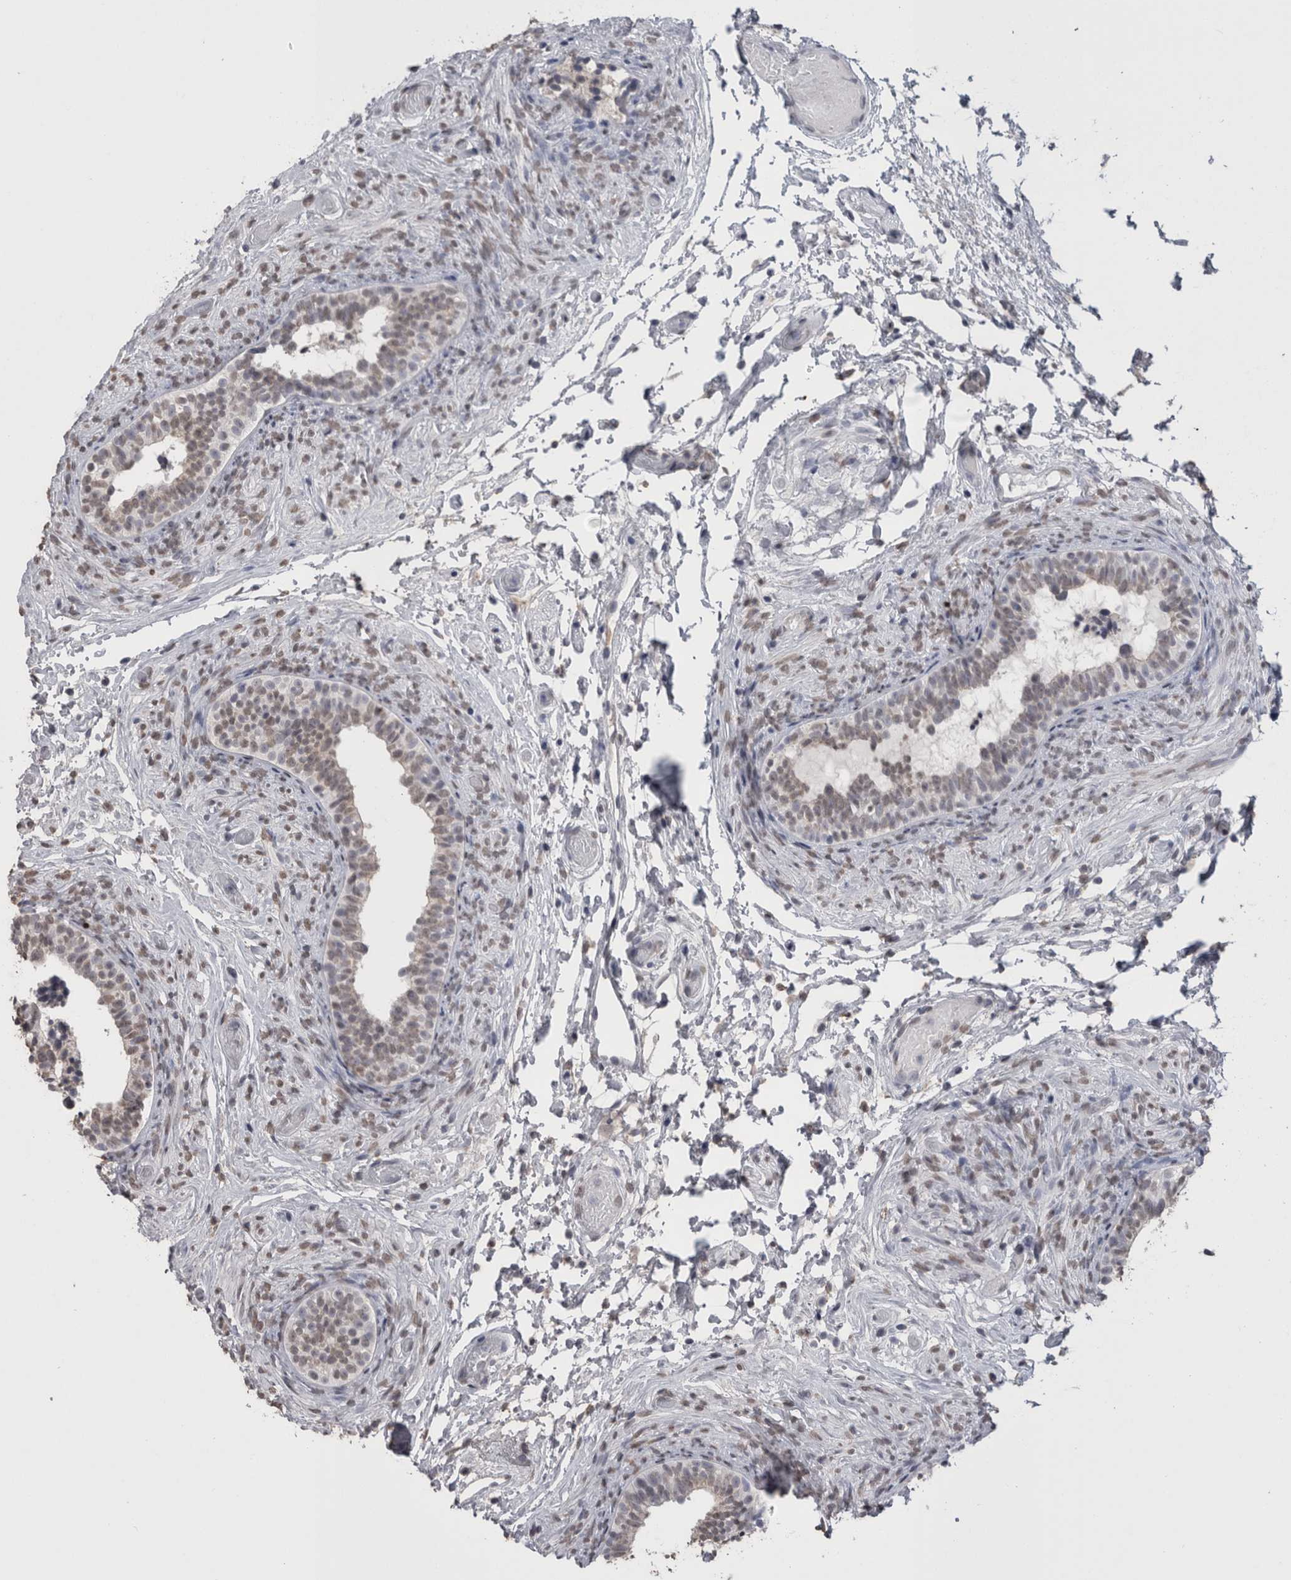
{"staining": {"intensity": "weak", "quantity": "25%-75%", "location": "nuclear"}, "tissue": "epididymis", "cell_type": "Glandular cells", "image_type": "normal", "snomed": [{"axis": "morphology", "description": "Normal tissue, NOS"}, {"axis": "topography", "description": "Epididymis"}], "caption": "DAB (3,3'-diaminobenzidine) immunohistochemical staining of normal human epididymis exhibits weak nuclear protein staining in about 25%-75% of glandular cells. (Stains: DAB (3,3'-diaminobenzidine) in brown, nuclei in blue, Microscopy: brightfield microscopy at high magnification).", "gene": "PAX5", "patient": {"sex": "male", "age": 5}}